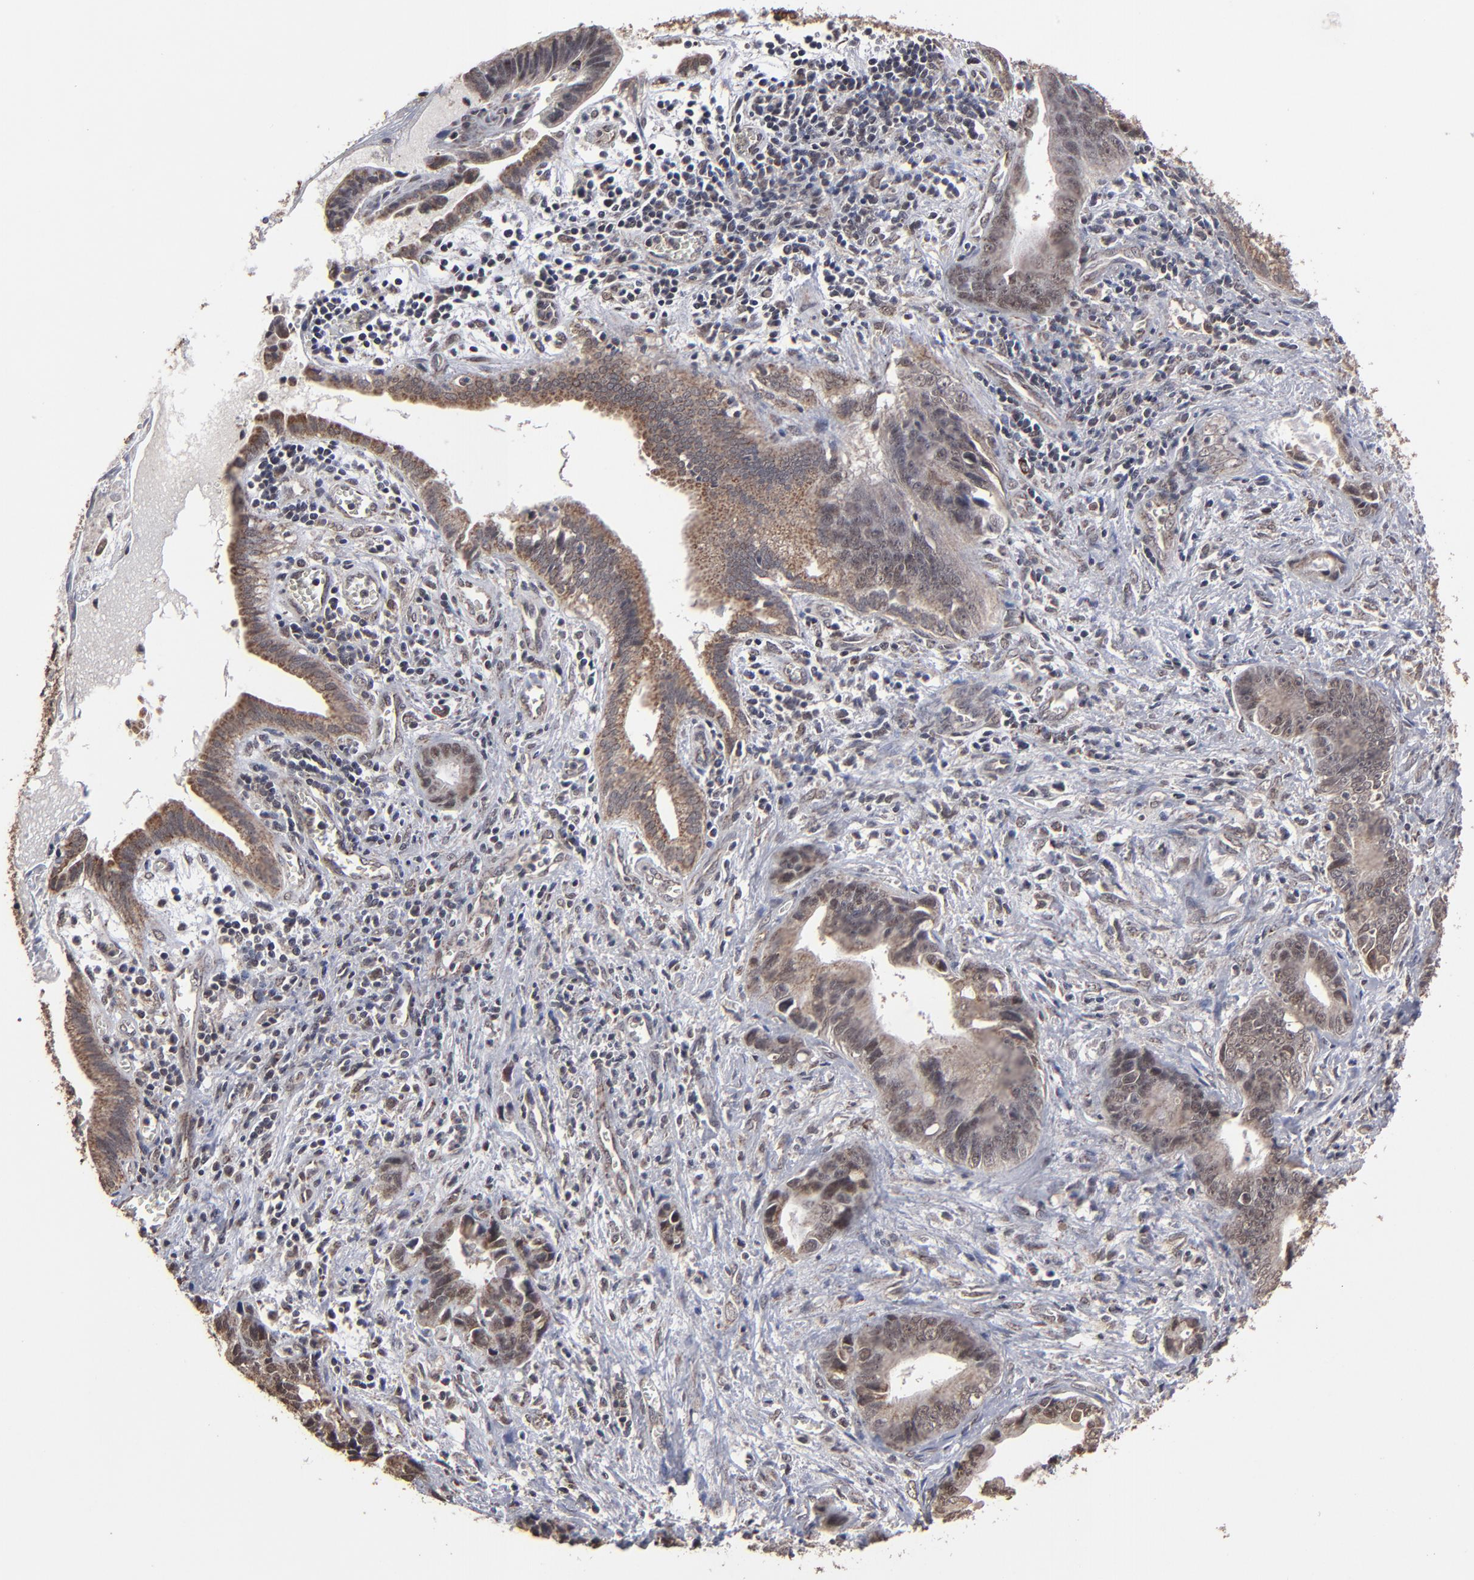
{"staining": {"intensity": "moderate", "quantity": ">75%", "location": "cytoplasmic/membranous"}, "tissue": "liver cancer", "cell_type": "Tumor cells", "image_type": "cancer", "snomed": [{"axis": "morphology", "description": "Cholangiocarcinoma"}, {"axis": "topography", "description": "Liver"}], "caption": "Immunohistochemical staining of liver cholangiocarcinoma exhibits moderate cytoplasmic/membranous protein positivity in about >75% of tumor cells.", "gene": "BNIP3", "patient": {"sex": "female", "age": 55}}